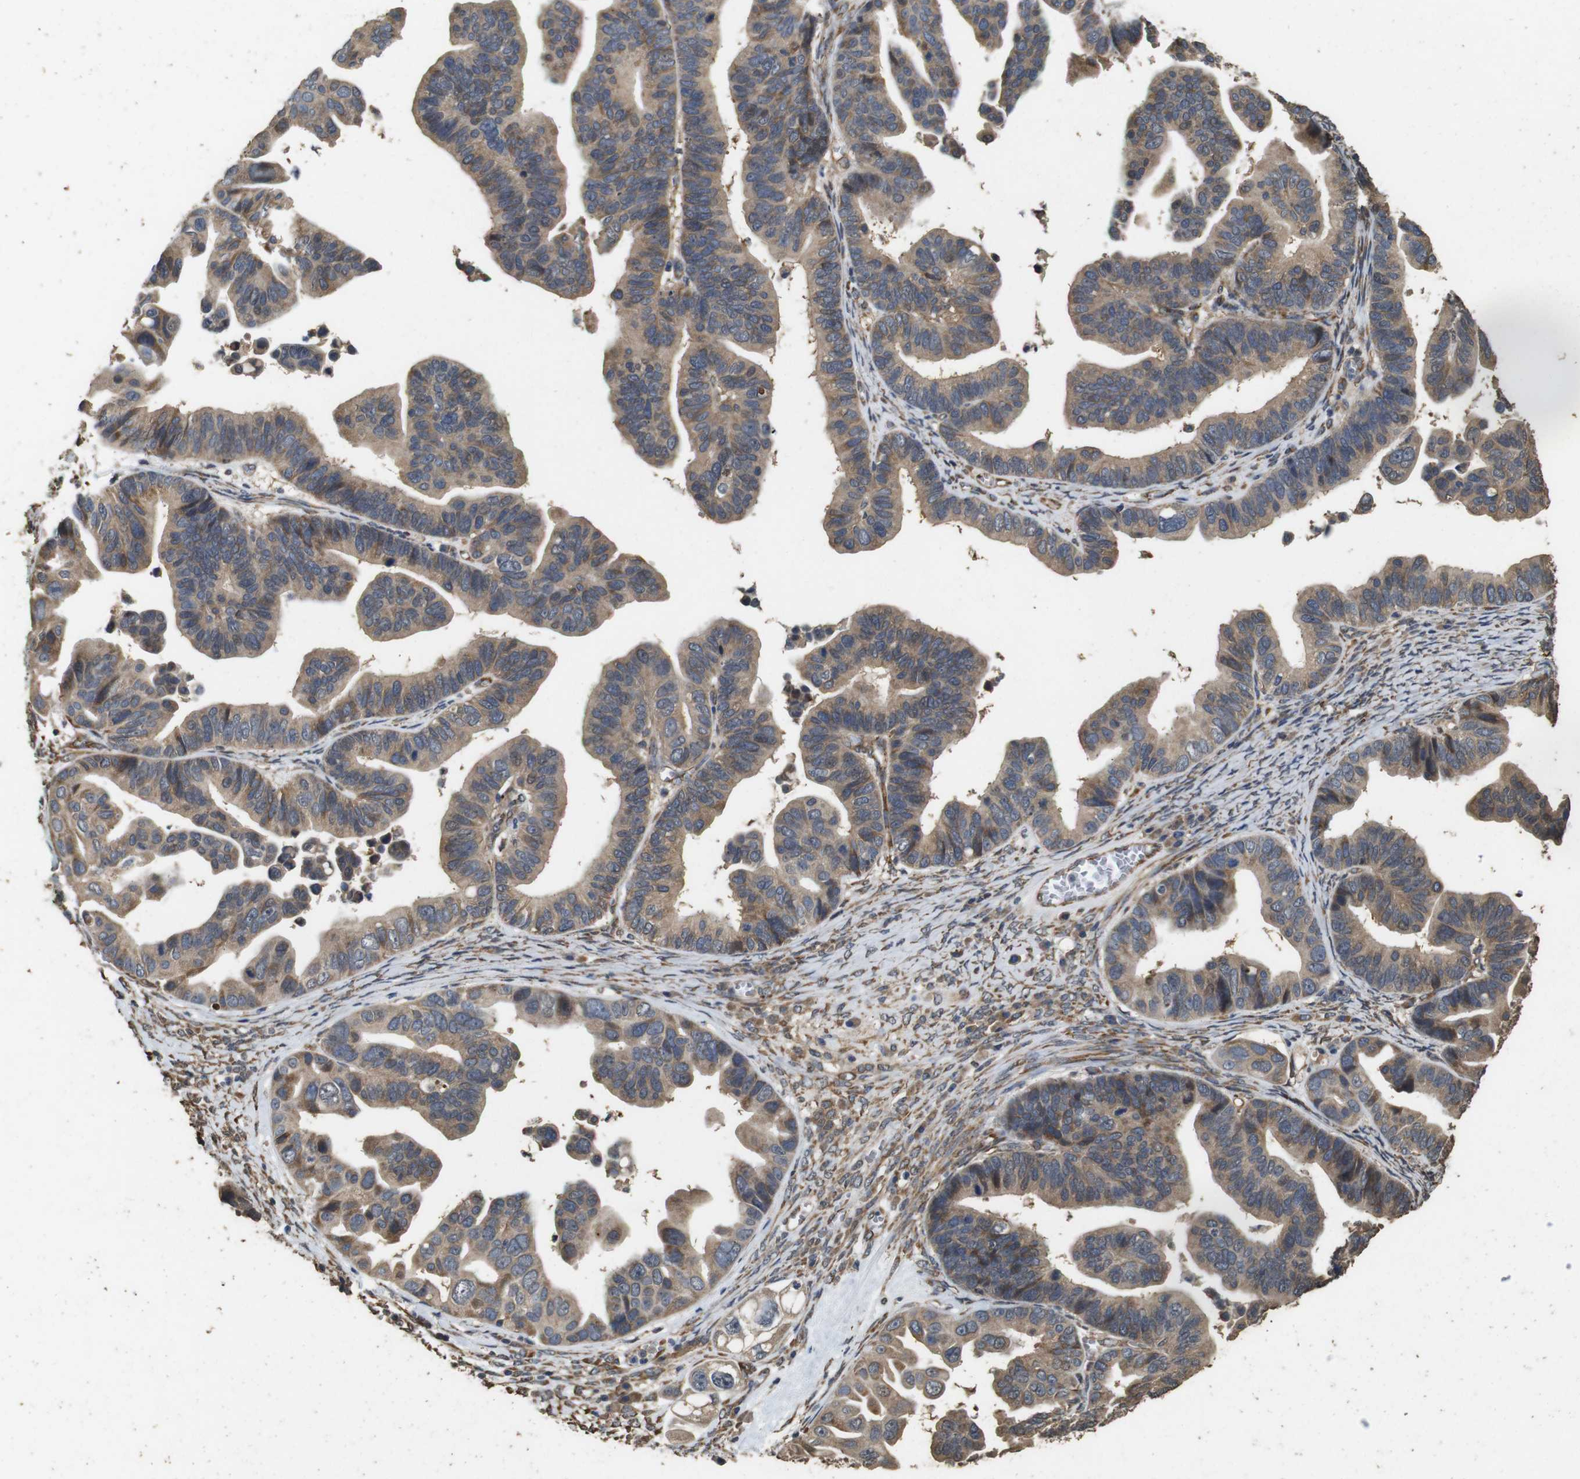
{"staining": {"intensity": "moderate", "quantity": "25%-75%", "location": "cytoplasmic/membranous"}, "tissue": "ovarian cancer", "cell_type": "Tumor cells", "image_type": "cancer", "snomed": [{"axis": "morphology", "description": "Cystadenocarcinoma, serous, NOS"}, {"axis": "topography", "description": "Ovary"}], "caption": "Ovarian cancer stained with a protein marker shows moderate staining in tumor cells.", "gene": "CNPY4", "patient": {"sex": "female", "age": 56}}